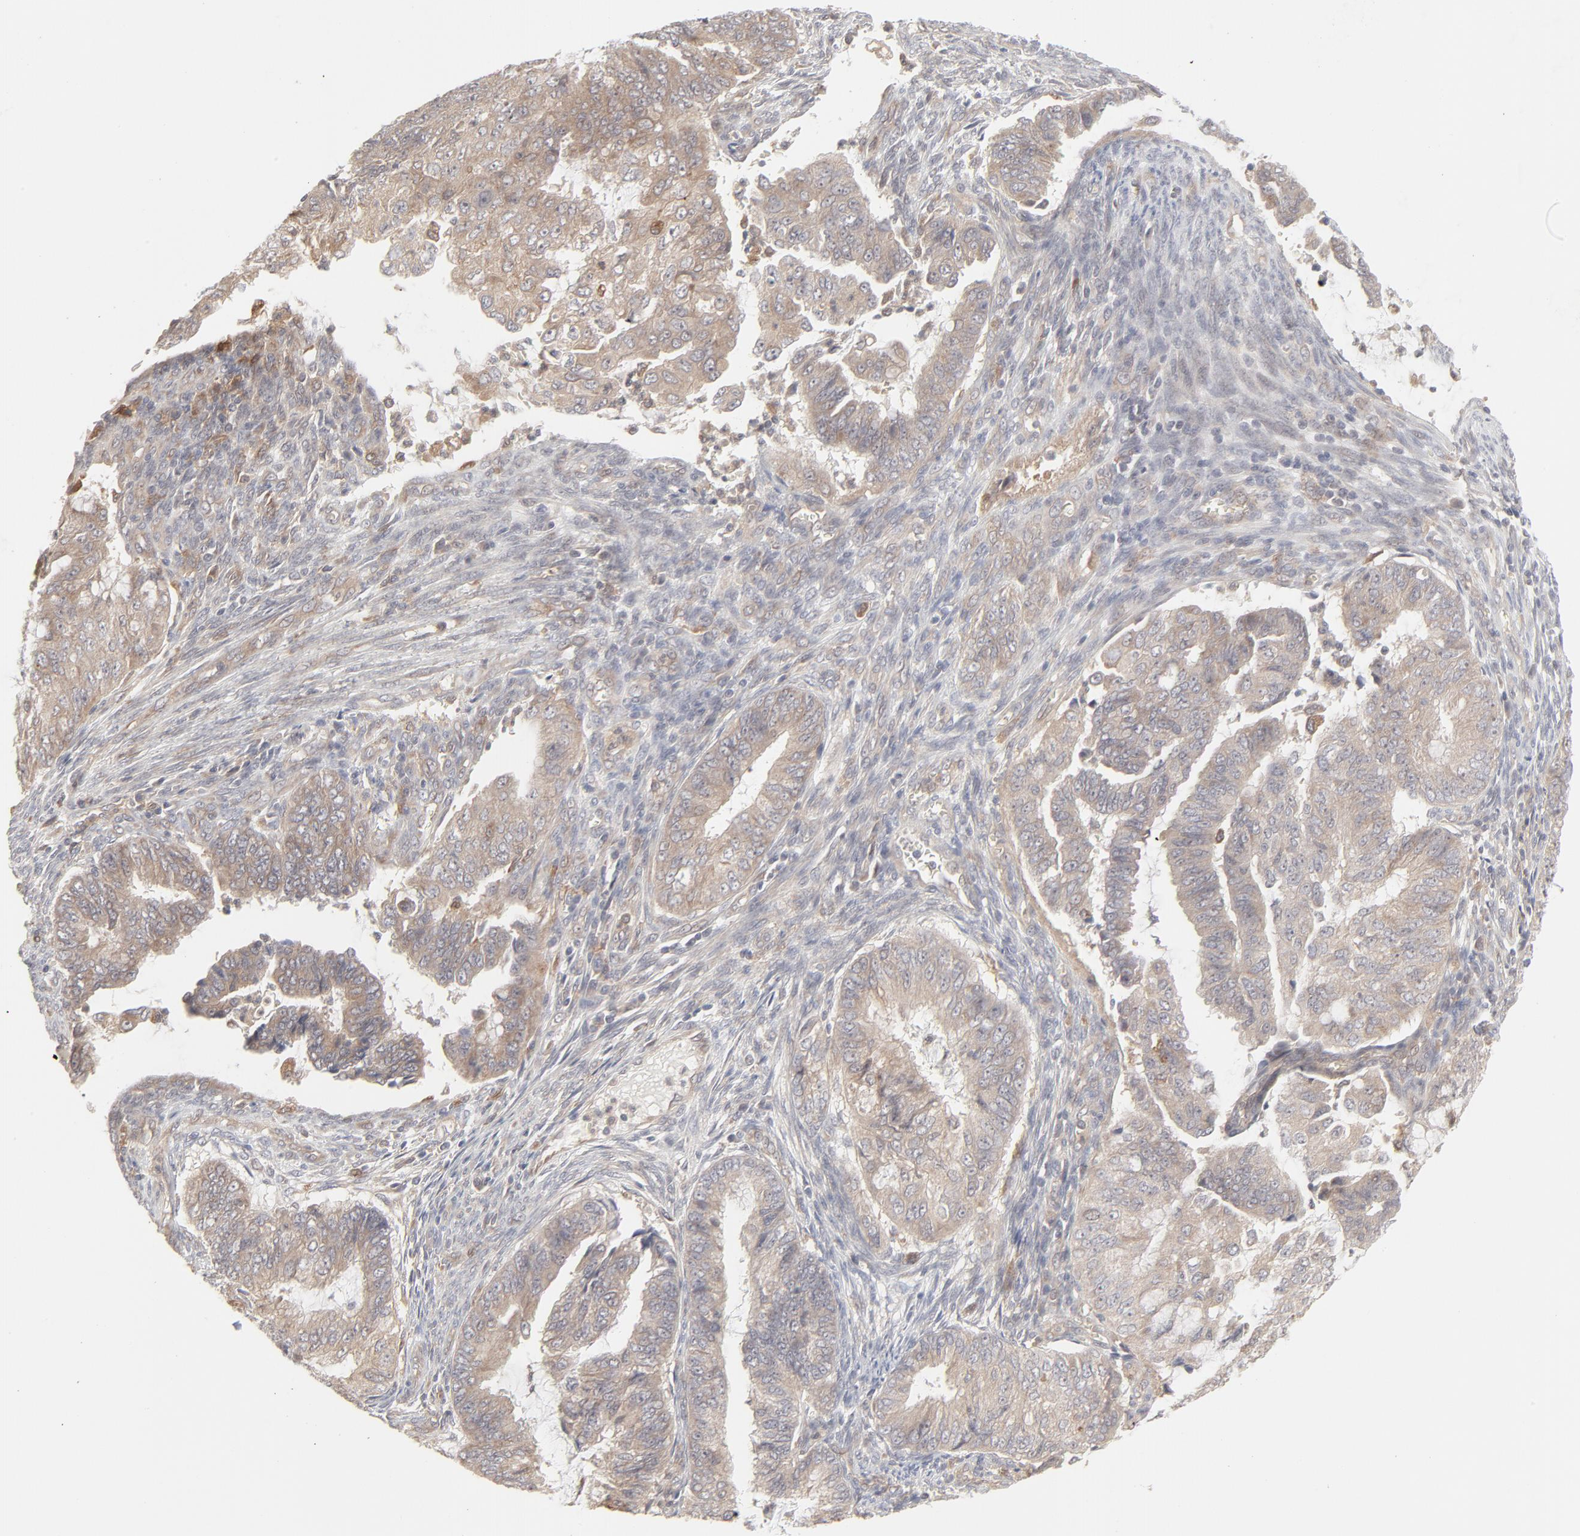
{"staining": {"intensity": "moderate", "quantity": ">75%", "location": "cytoplasmic/membranous"}, "tissue": "endometrial cancer", "cell_type": "Tumor cells", "image_type": "cancer", "snomed": [{"axis": "morphology", "description": "Adenocarcinoma, NOS"}, {"axis": "topography", "description": "Endometrium"}], "caption": "Immunohistochemistry of human endometrial cancer exhibits medium levels of moderate cytoplasmic/membranous expression in approximately >75% of tumor cells. (brown staining indicates protein expression, while blue staining denotes nuclei).", "gene": "RAB5C", "patient": {"sex": "female", "age": 75}}